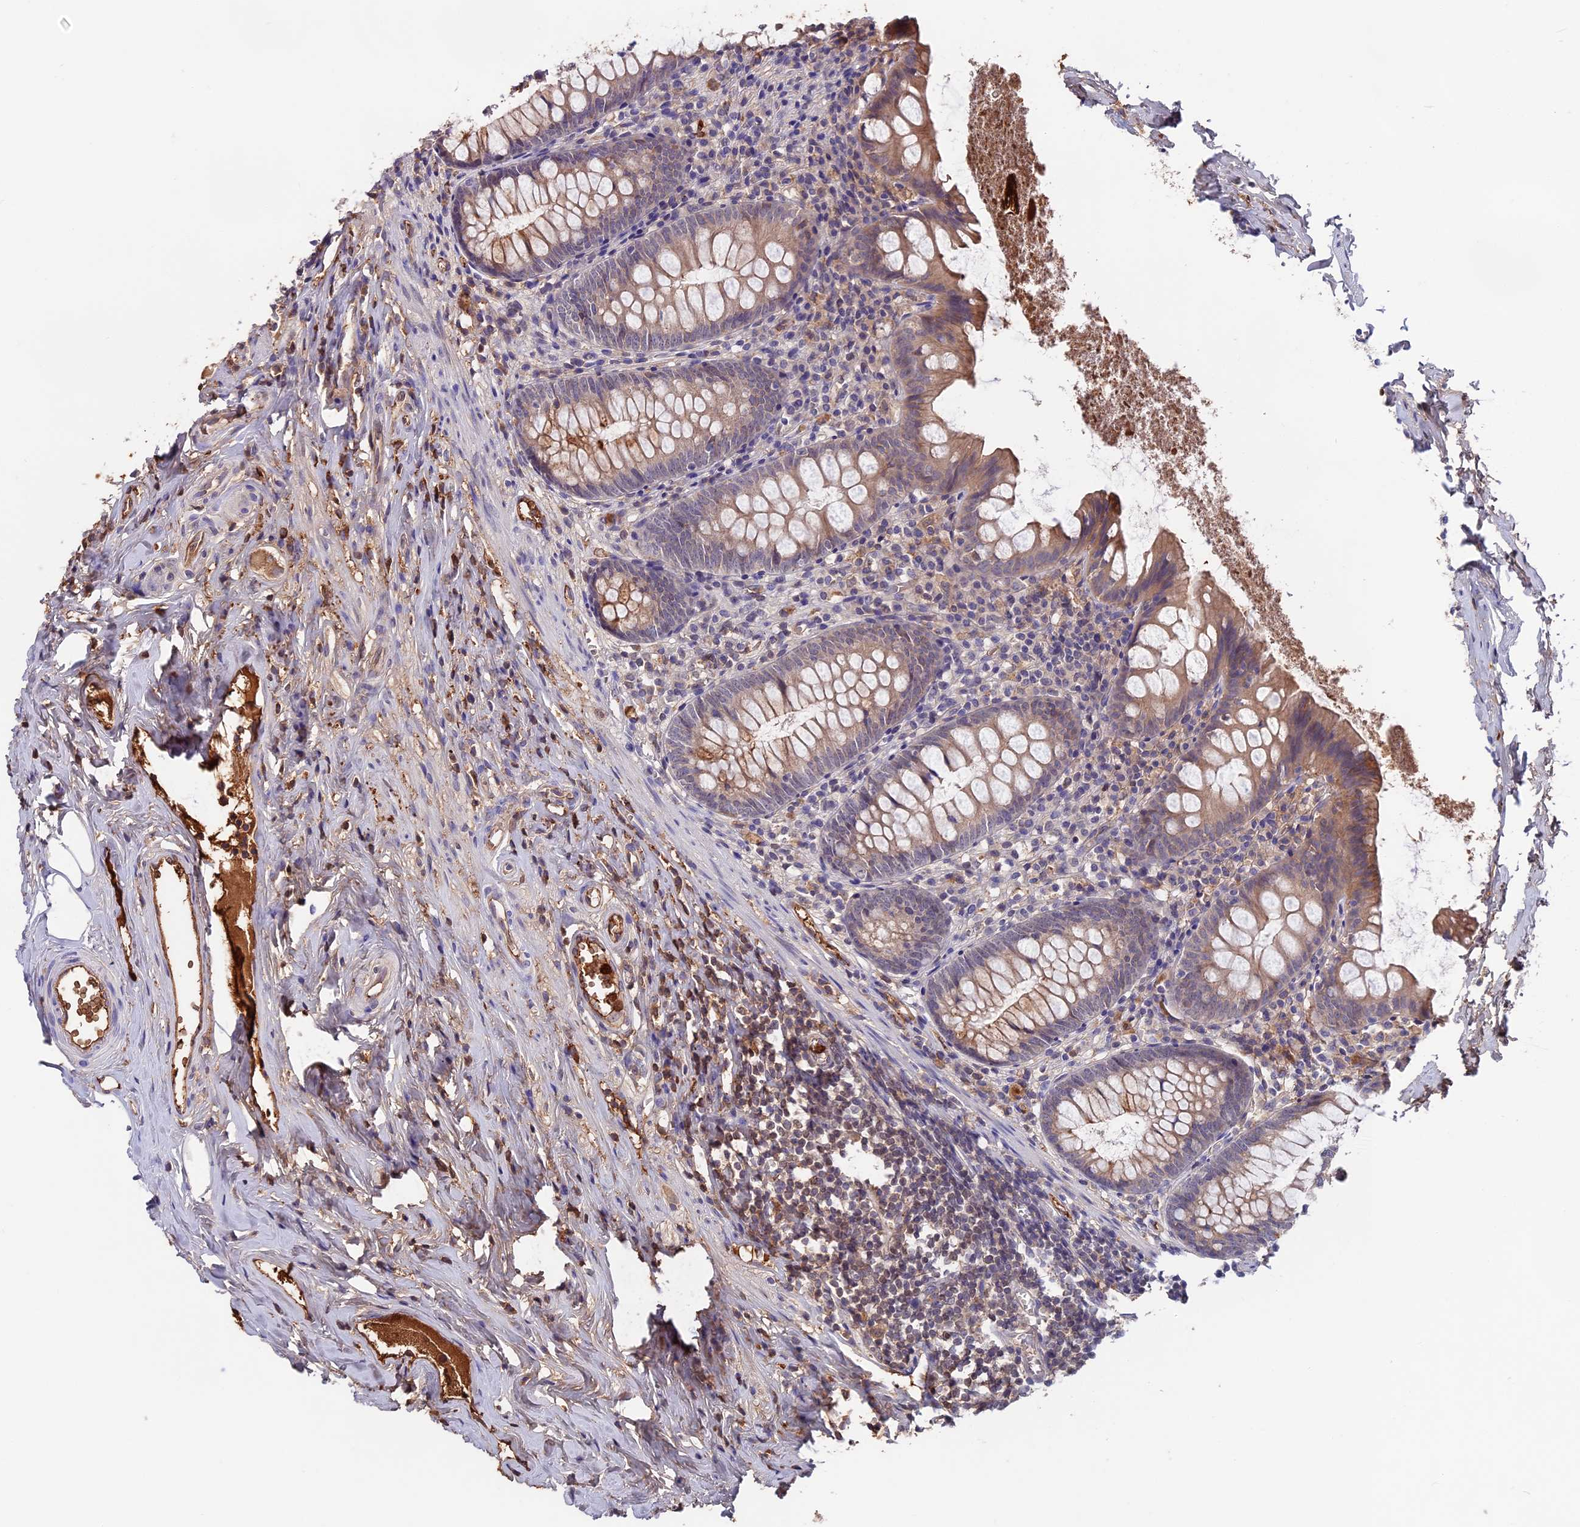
{"staining": {"intensity": "moderate", "quantity": ">75%", "location": "cytoplasmic/membranous"}, "tissue": "appendix", "cell_type": "Glandular cells", "image_type": "normal", "snomed": [{"axis": "morphology", "description": "Normal tissue, NOS"}, {"axis": "topography", "description": "Appendix"}], "caption": "Immunohistochemical staining of normal appendix reveals moderate cytoplasmic/membranous protein expression in approximately >75% of glandular cells.", "gene": "ADGRD1", "patient": {"sex": "female", "age": 51}}